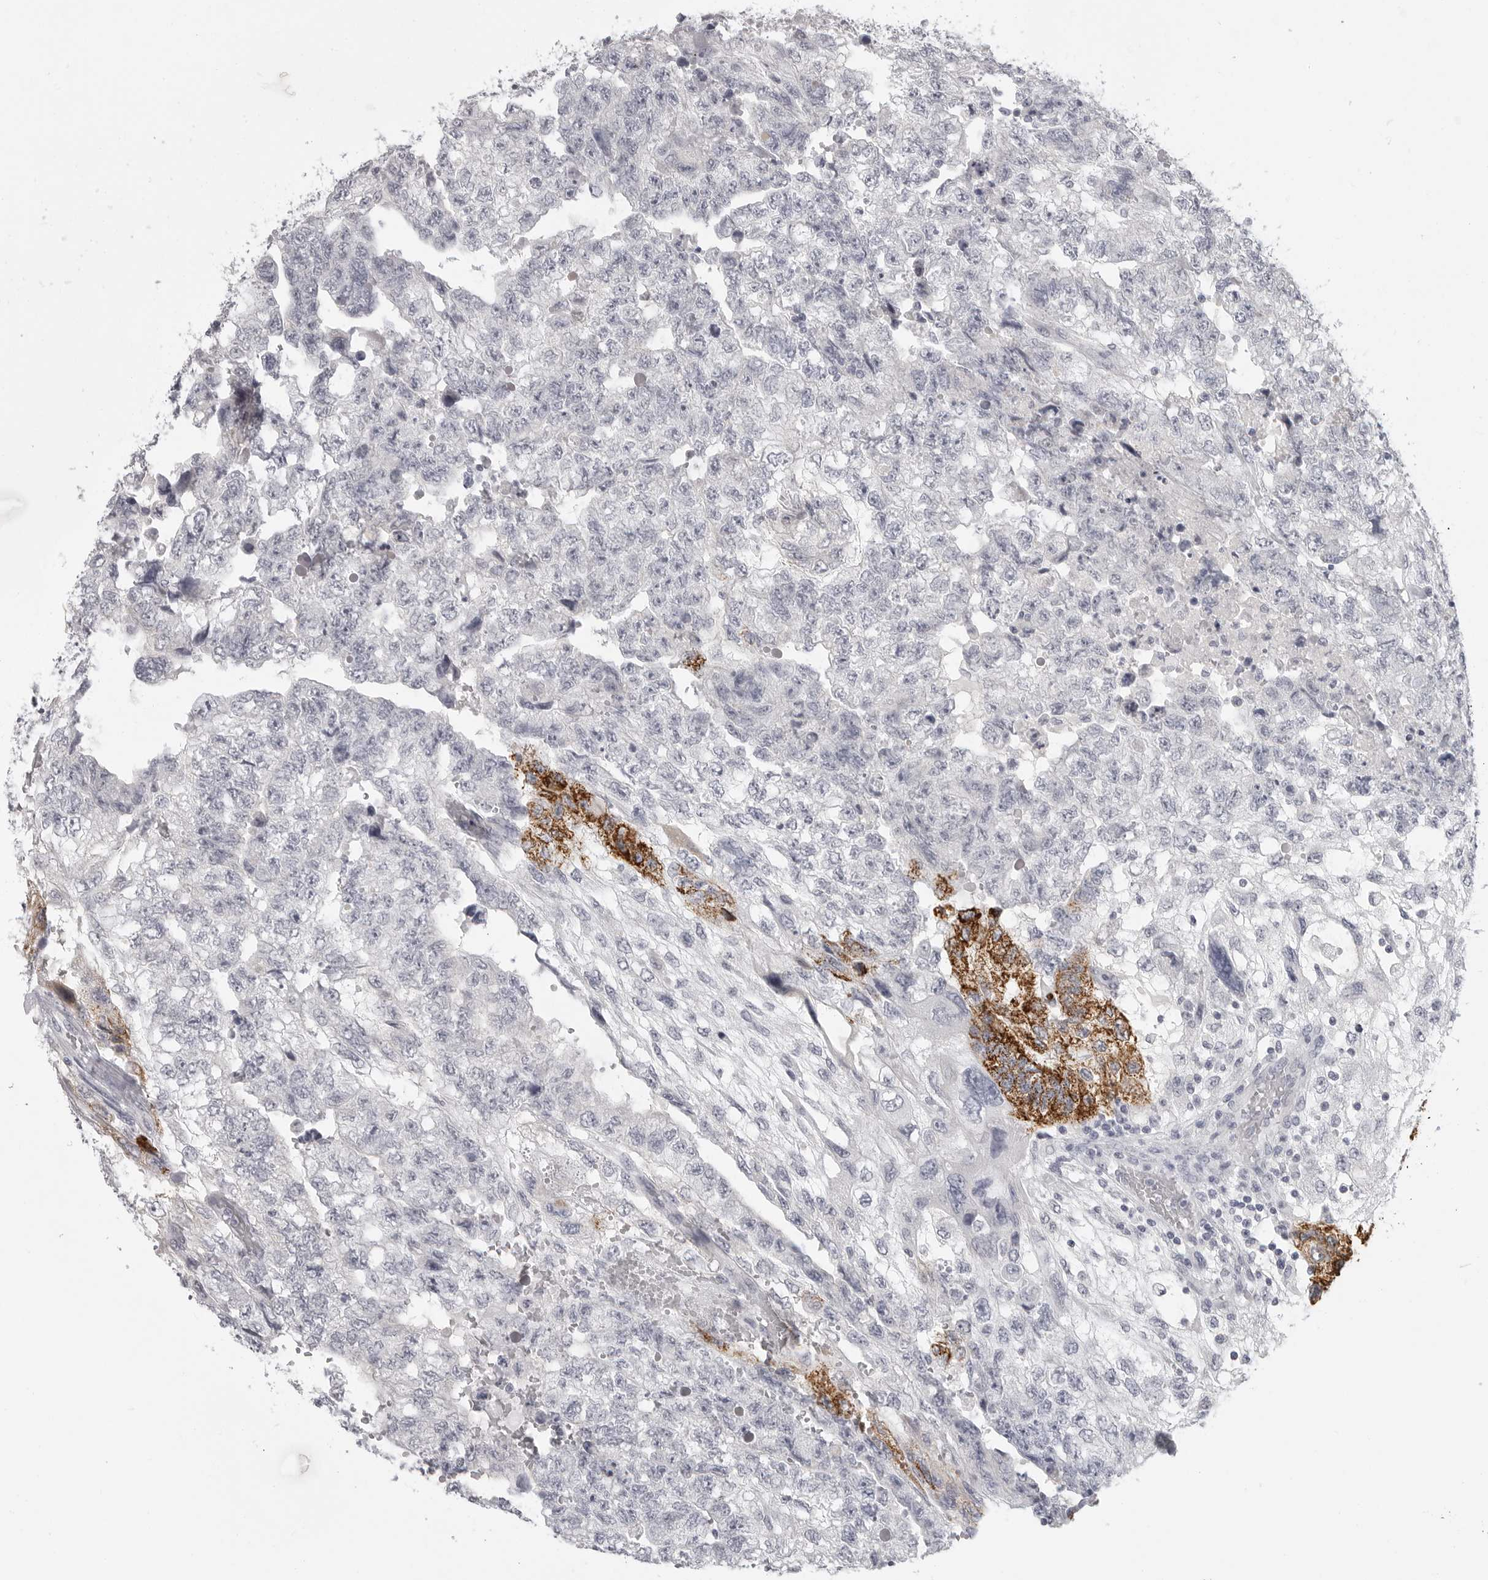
{"staining": {"intensity": "strong", "quantity": "<25%", "location": "cytoplasmic/membranous"}, "tissue": "testis cancer", "cell_type": "Tumor cells", "image_type": "cancer", "snomed": [{"axis": "morphology", "description": "Carcinoma, Embryonal, NOS"}, {"axis": "topography", "description": "Testis"}], "caption": "A medium amount of strong cytoplasmic/membranous staining is appreciated in about <25% of tumor cells in embryonal carcinoma (testis) tissue. The staining is performed using DAB (3,3'-diaminobenzidine) brown chromogen to label protein expression. The nuclei are counter-stained blue using hematoxylin.", "gene": "HMGCS2", "patient": {"sex": "male", "age": 36}}